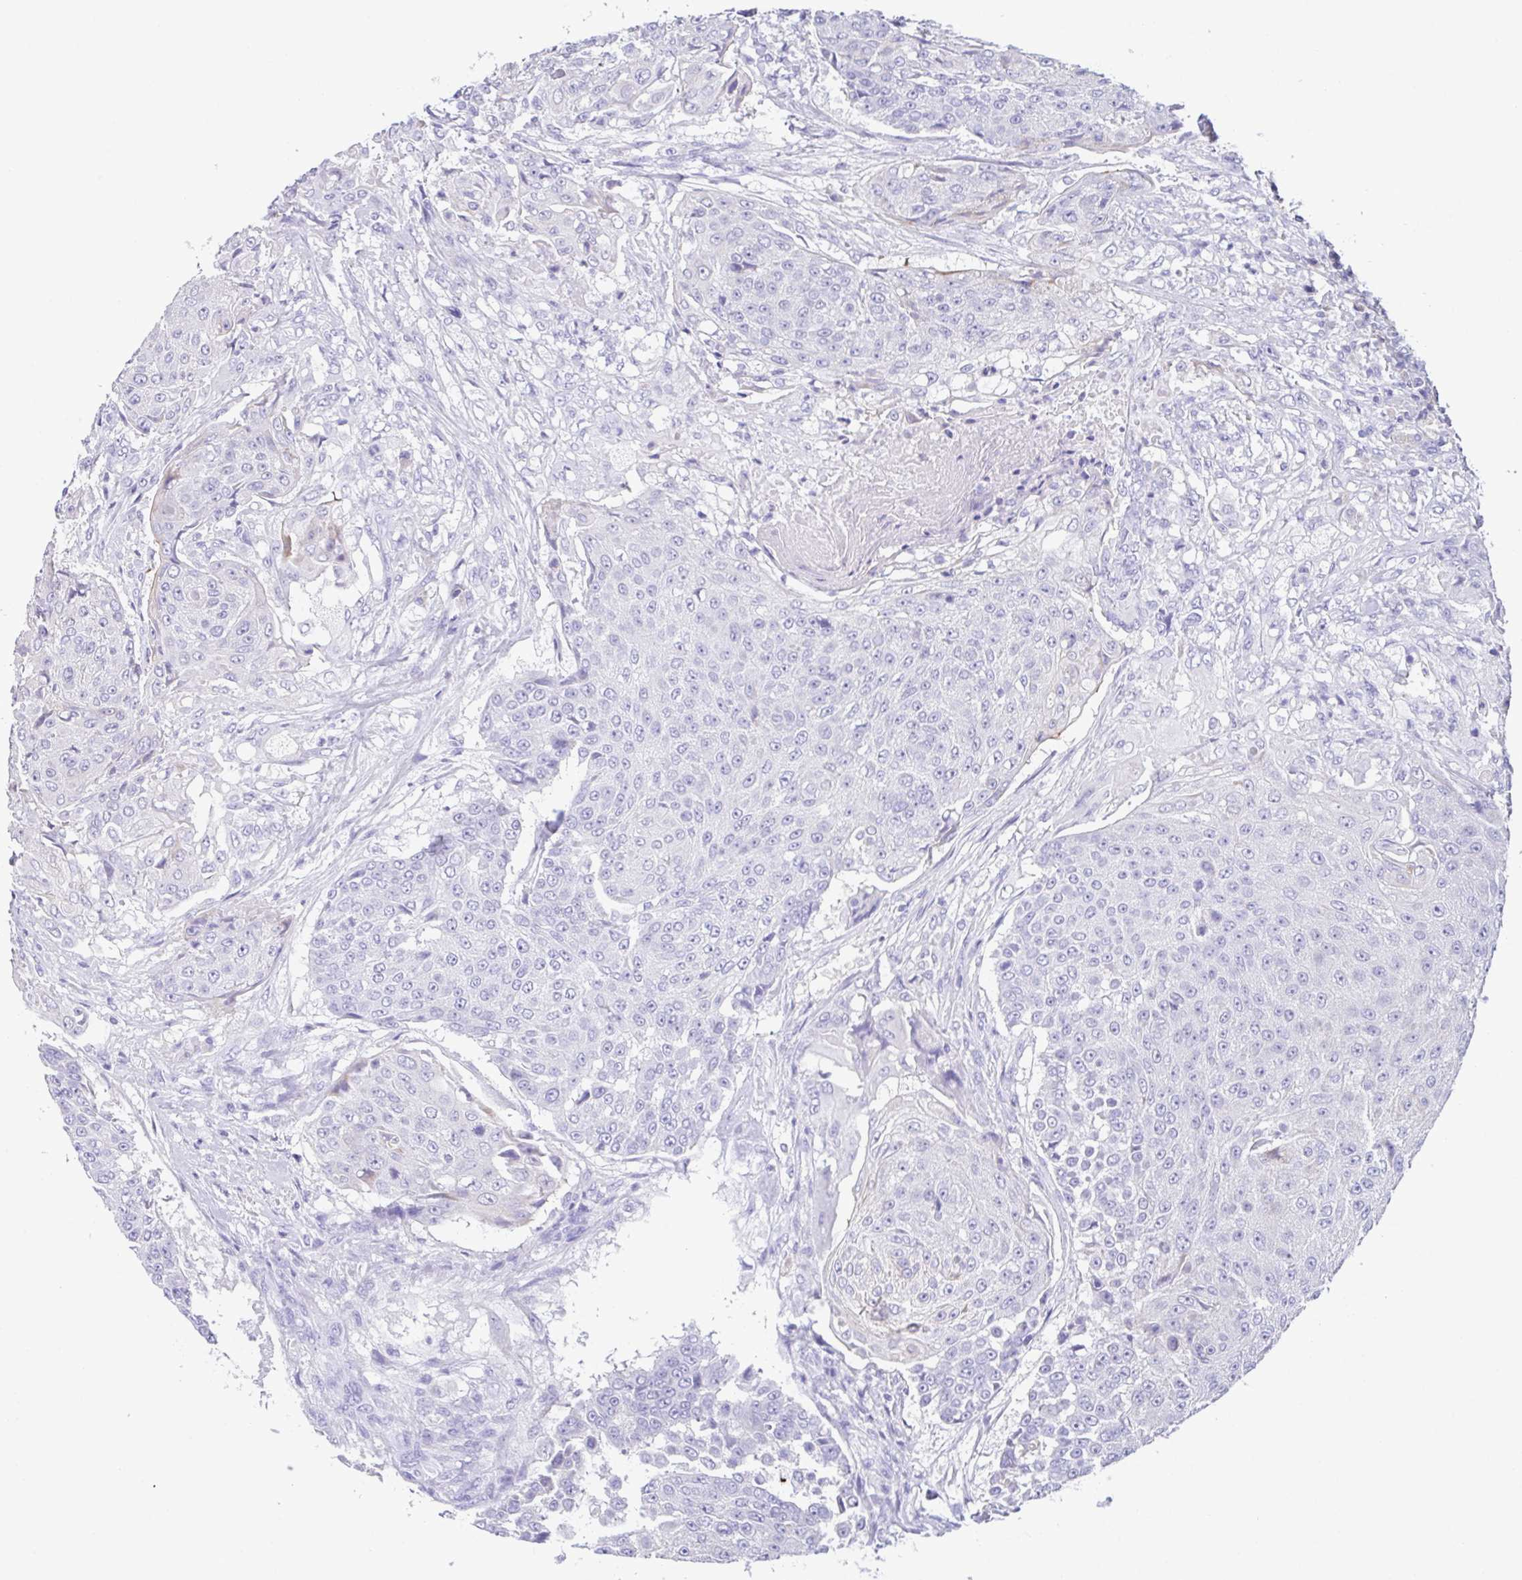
{"staining": {"intensity": "negative", "quantity": "none", "location": "none"}, "tissue": "urothelial cancer", "cell_type": "Tumor cells", "image_type": "cancer", "snomed": [{"axis": "morphology", "description": "Urothelial carcinoma, High grade"}, {"axis": "topography", "description": "Urinary bladder"}], "caption": "Immunohistochemistry of urothelial carcinoma (high-grade) demonstrates no positivity in tumor cells.", "gene": "FBXL20", "patient": {"sex": "female", "age": 63}}